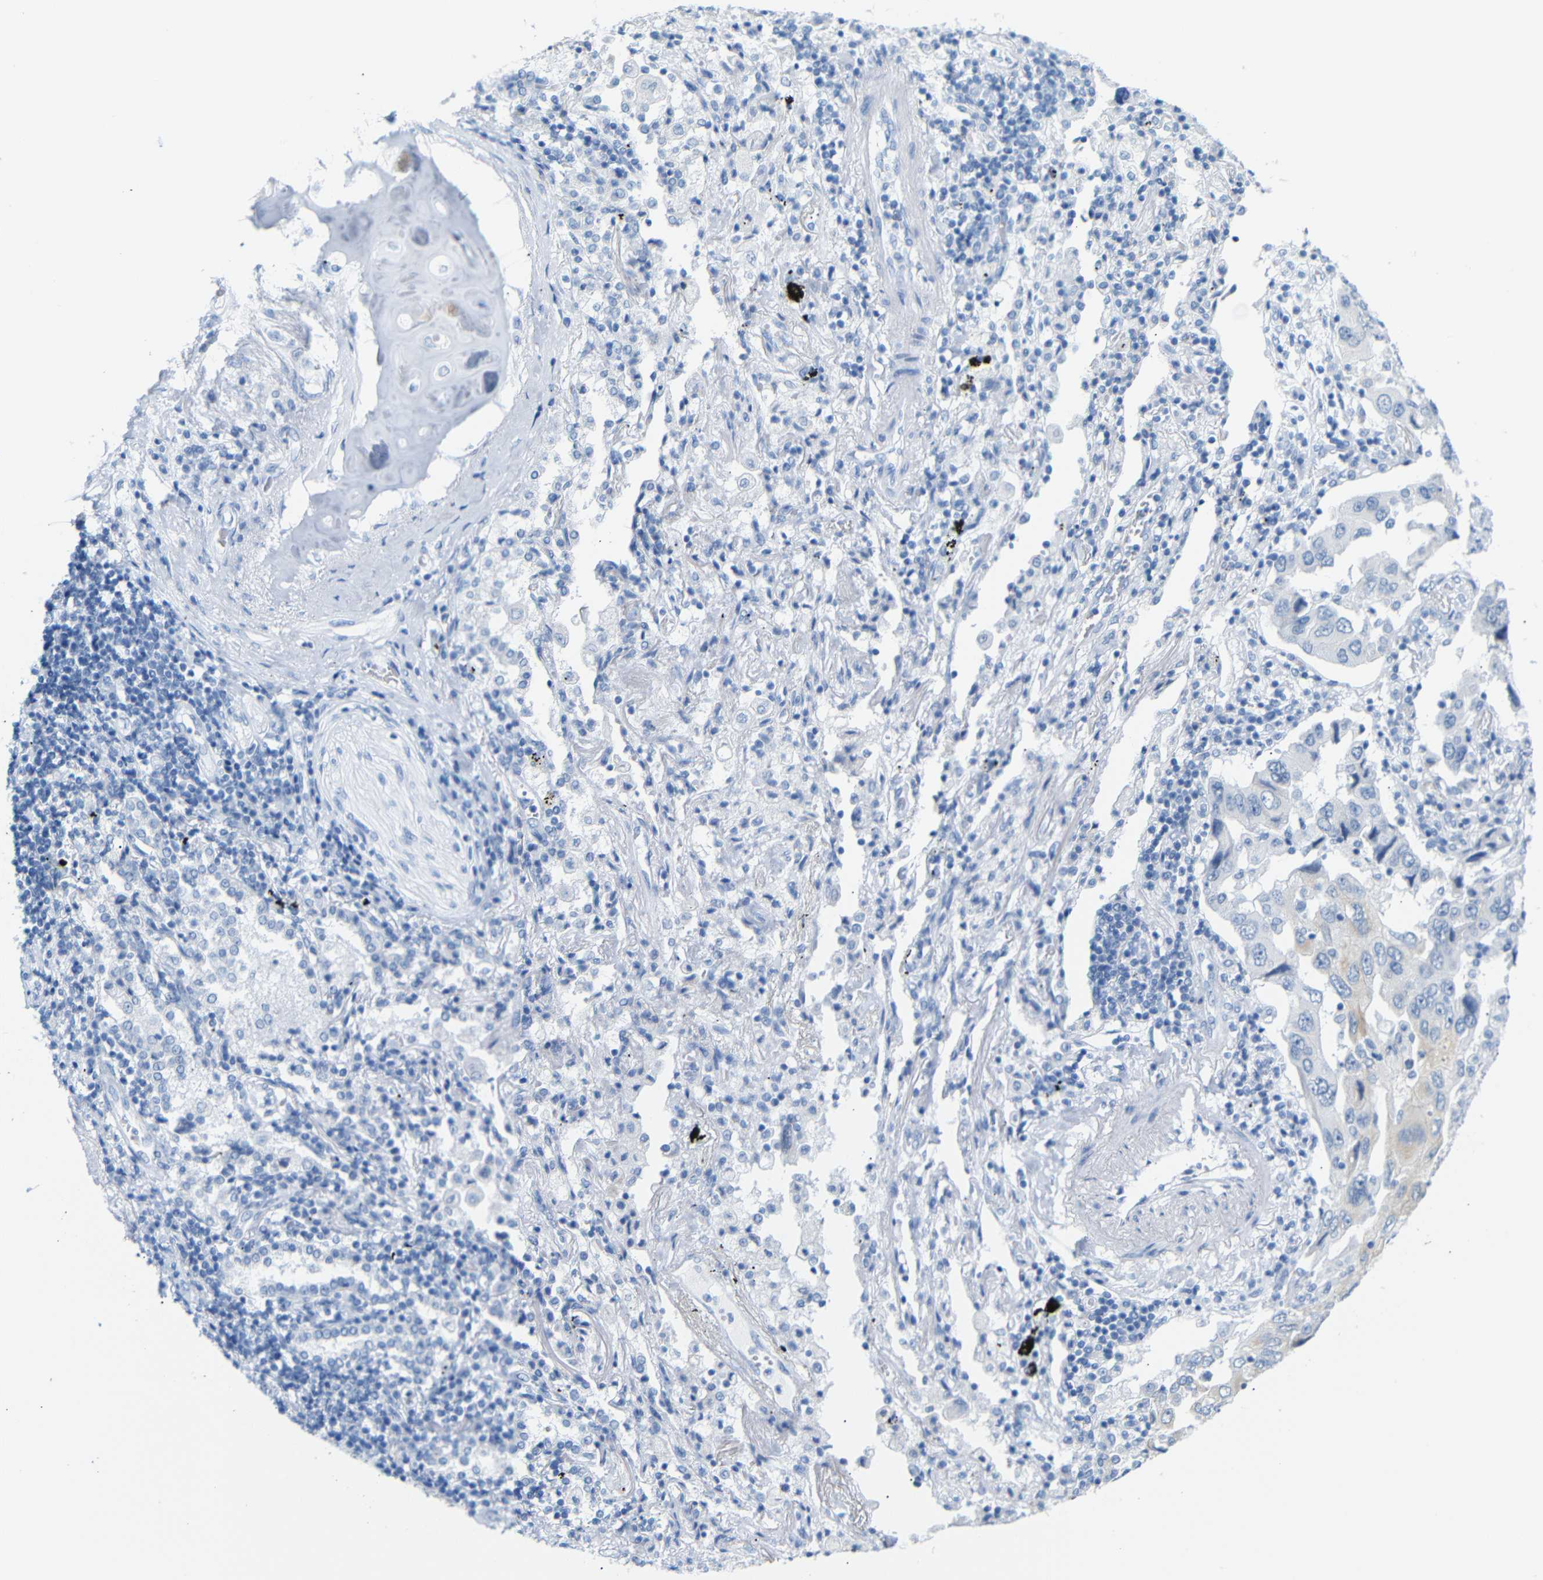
{"staining": {"intensity": "weak", "quantity": "25%-75%", "location": "cytoplasmic/membranous"}, "tissue": "lung cancer", "cell_type": "Tumor cells", "image_type": "cancer", "snomed": [{"axis": "morphology", "description": "Adenocarcinoma, NOS"}, {"axis": "topography", "description": "Lung"}], "caption": "Tumor cells show weak cytoplasmic/membranous positivity in approximately 25%-75% of cells in adenocarcinoma (lung). (Brightfield microscopy of DAB IHC at high magnification).", "gene": "DYNAP", "patient": {"sex": "female", "age": 65}}